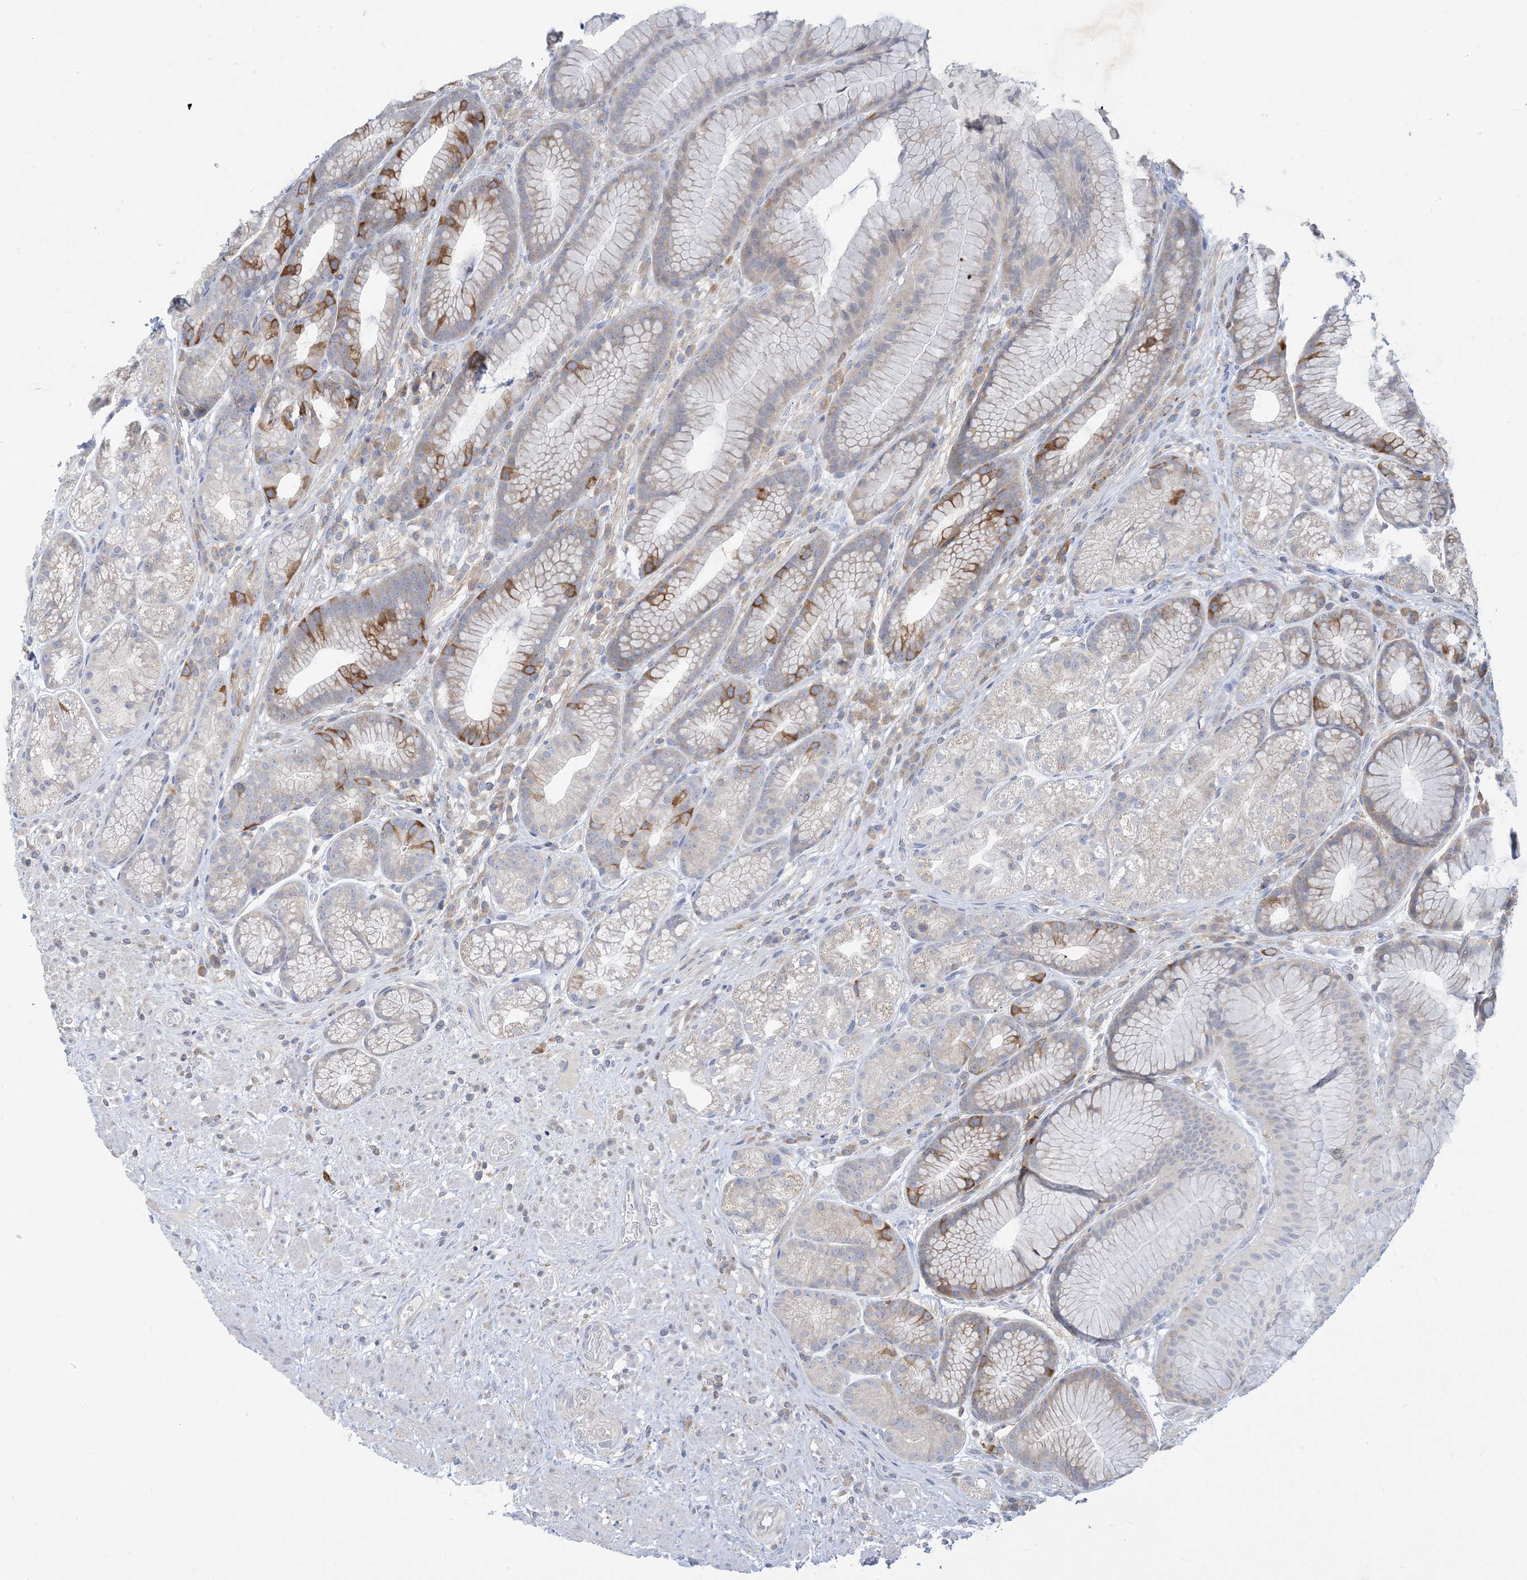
{"staining": {"intensity": "moderate", "quantity": "<25%", "location": "cytoplasmic/membranous"}, "tissue": "stomach", "cell_type": "Glandular cells", "image_type": "normal", "snomed": [{"axis": "morphology", "description": "Normal tissue, NOS"}, {"axis": "topography", "description": "Stomach"}], "caption": "IHC staining of unremarkable stomach, which exhibits low levels of moderate cytoplasmic/membranous expression in approximately <25% of glandular cells indicating moderate cytoplasmic/membranous protein staining. The staining was performed using DAB (brown) for protein detection and nuclei were counterstained in hematoxylin (blue).", "gene": "AOC1", "patient": {"sex": "male", "age": 57}}